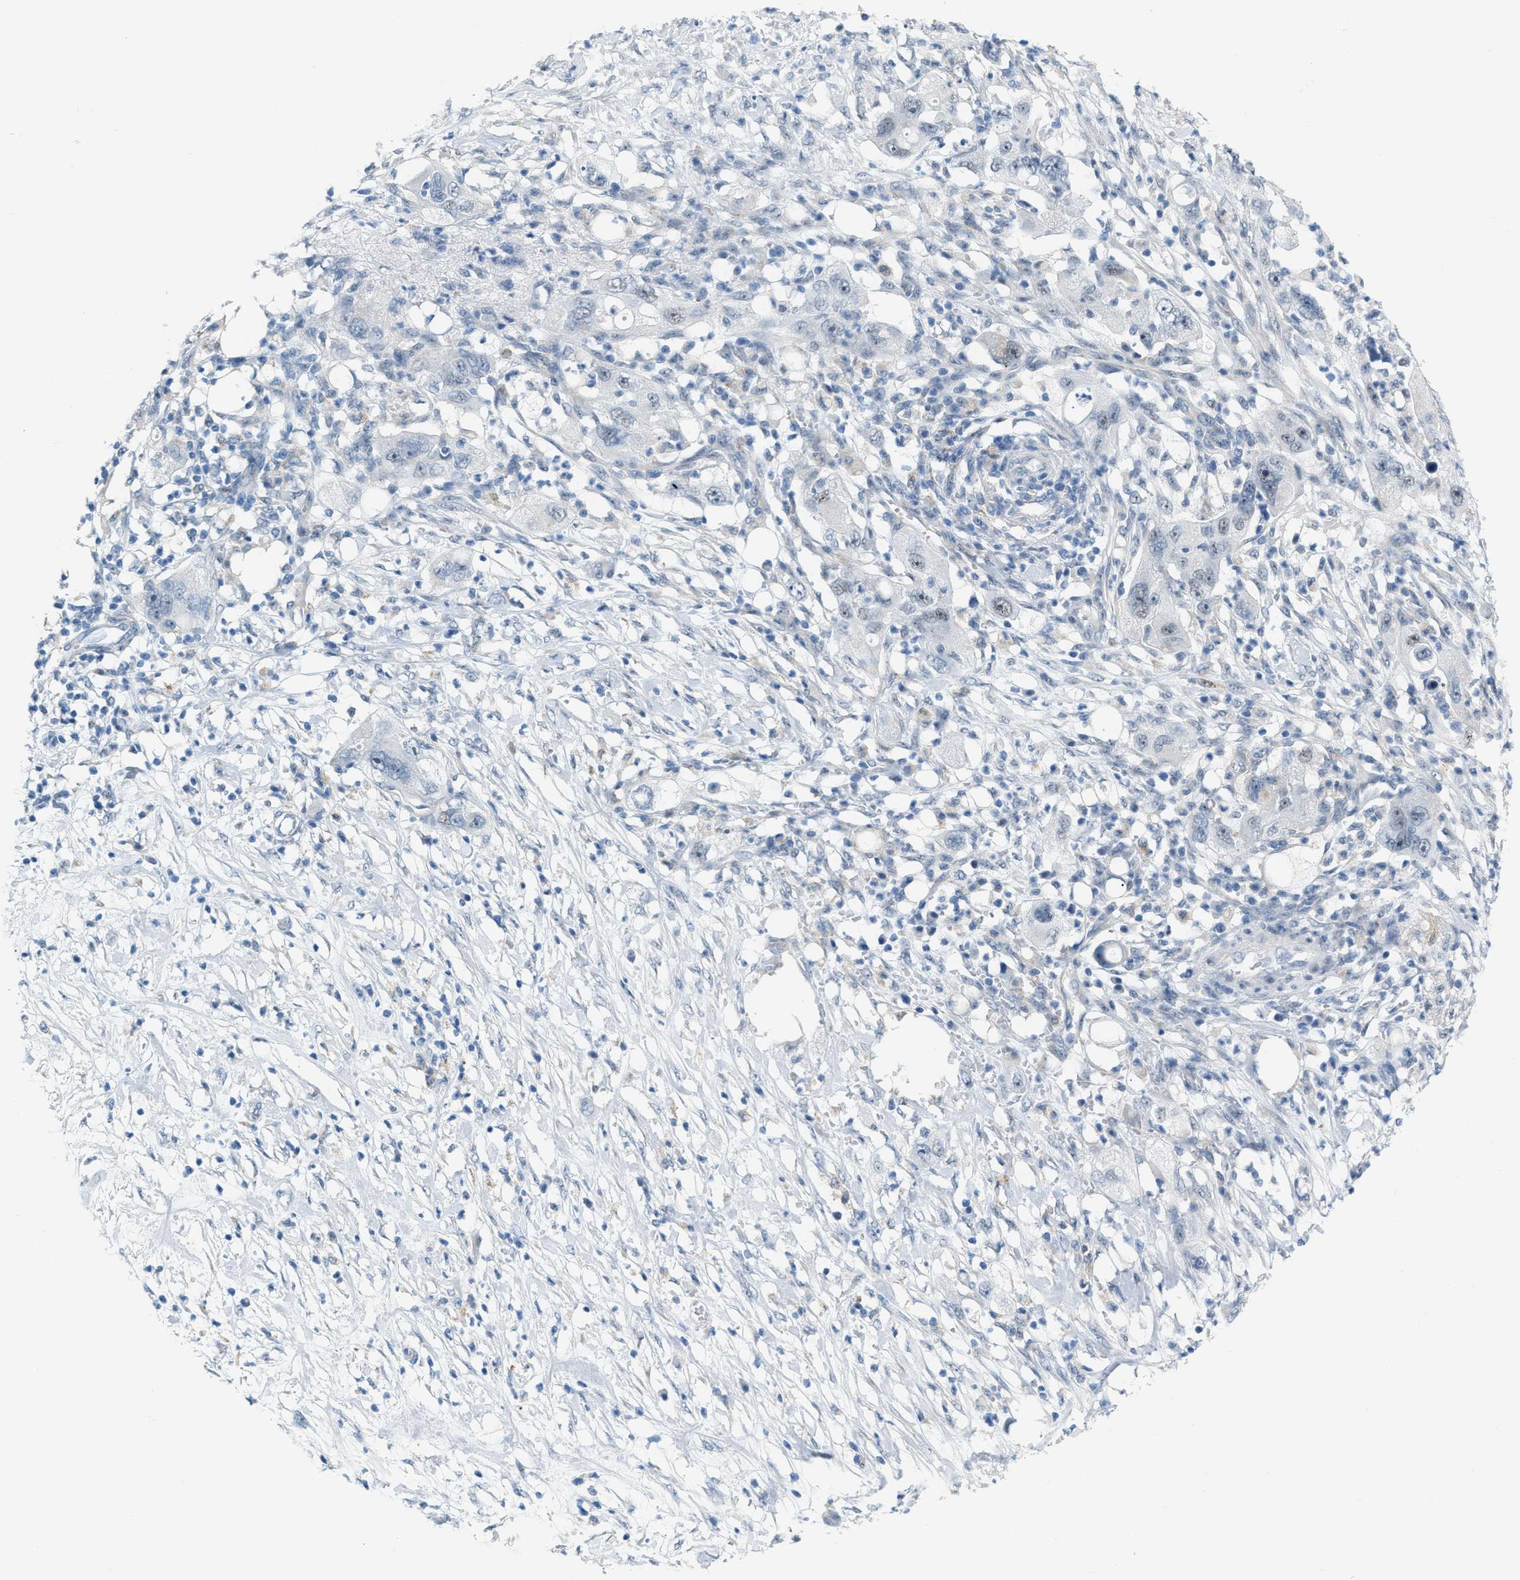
{"staining": {"intensity": "negative", "quantity": "none", "location": "none"}, "tissue": "pancreatic cancer", "cell_type": "Tumor cells", "image_type": "cancer", "snomed": [{"axis": "morphology", "description": "Adenocarcinoma, NOS"}, {"axis": "topography", "description": "Pancreas"}], "caption": "DAB (3,3'-diaminobenzidine) immunohistochemical staining of human pancreatic adenocarcinoma shows no significant positivity in tumor cells.", "gene": "PHRF1", "patient": {"sex": "female", "age": 78}}